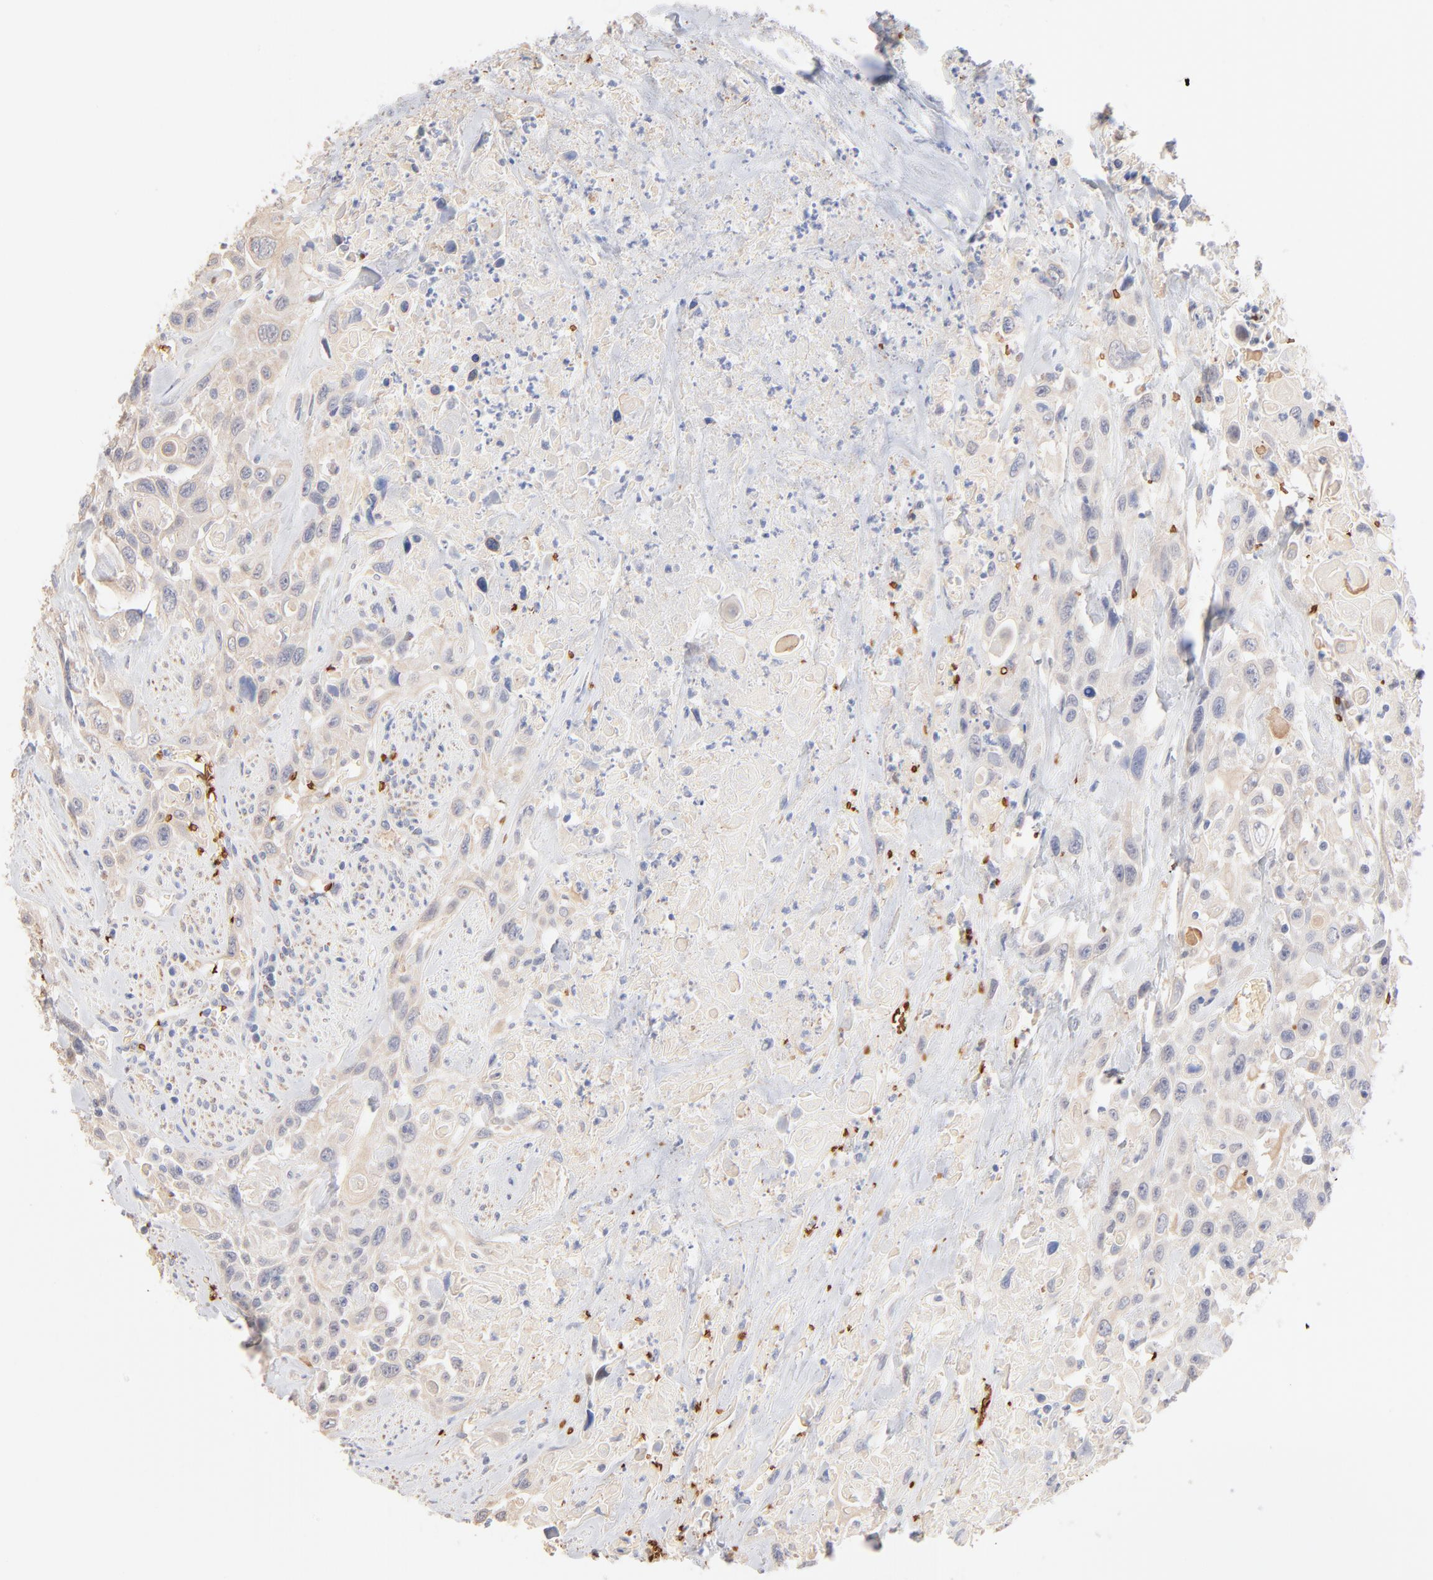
{"staining": {"intensity": "weak", "quantity": ">75%", "location": "cytoplasmic/membranous"}, "tissue": "urothelial cancer", "cell_type": "Tumor cells", "image_type": "cancer", "snomed": [{"axis": "morphology", "description": "Urothelial carcinoma, High grade"}, {"axis": "topography", "description": "Urinary bladder"}], "caption": "Protein staining displays weak cytoplasmic/membranous expression in about >75% of tumor cells in urothelial cancer.", "gene": "SPTB", "patient": {"sex": "female", "age": 84}}